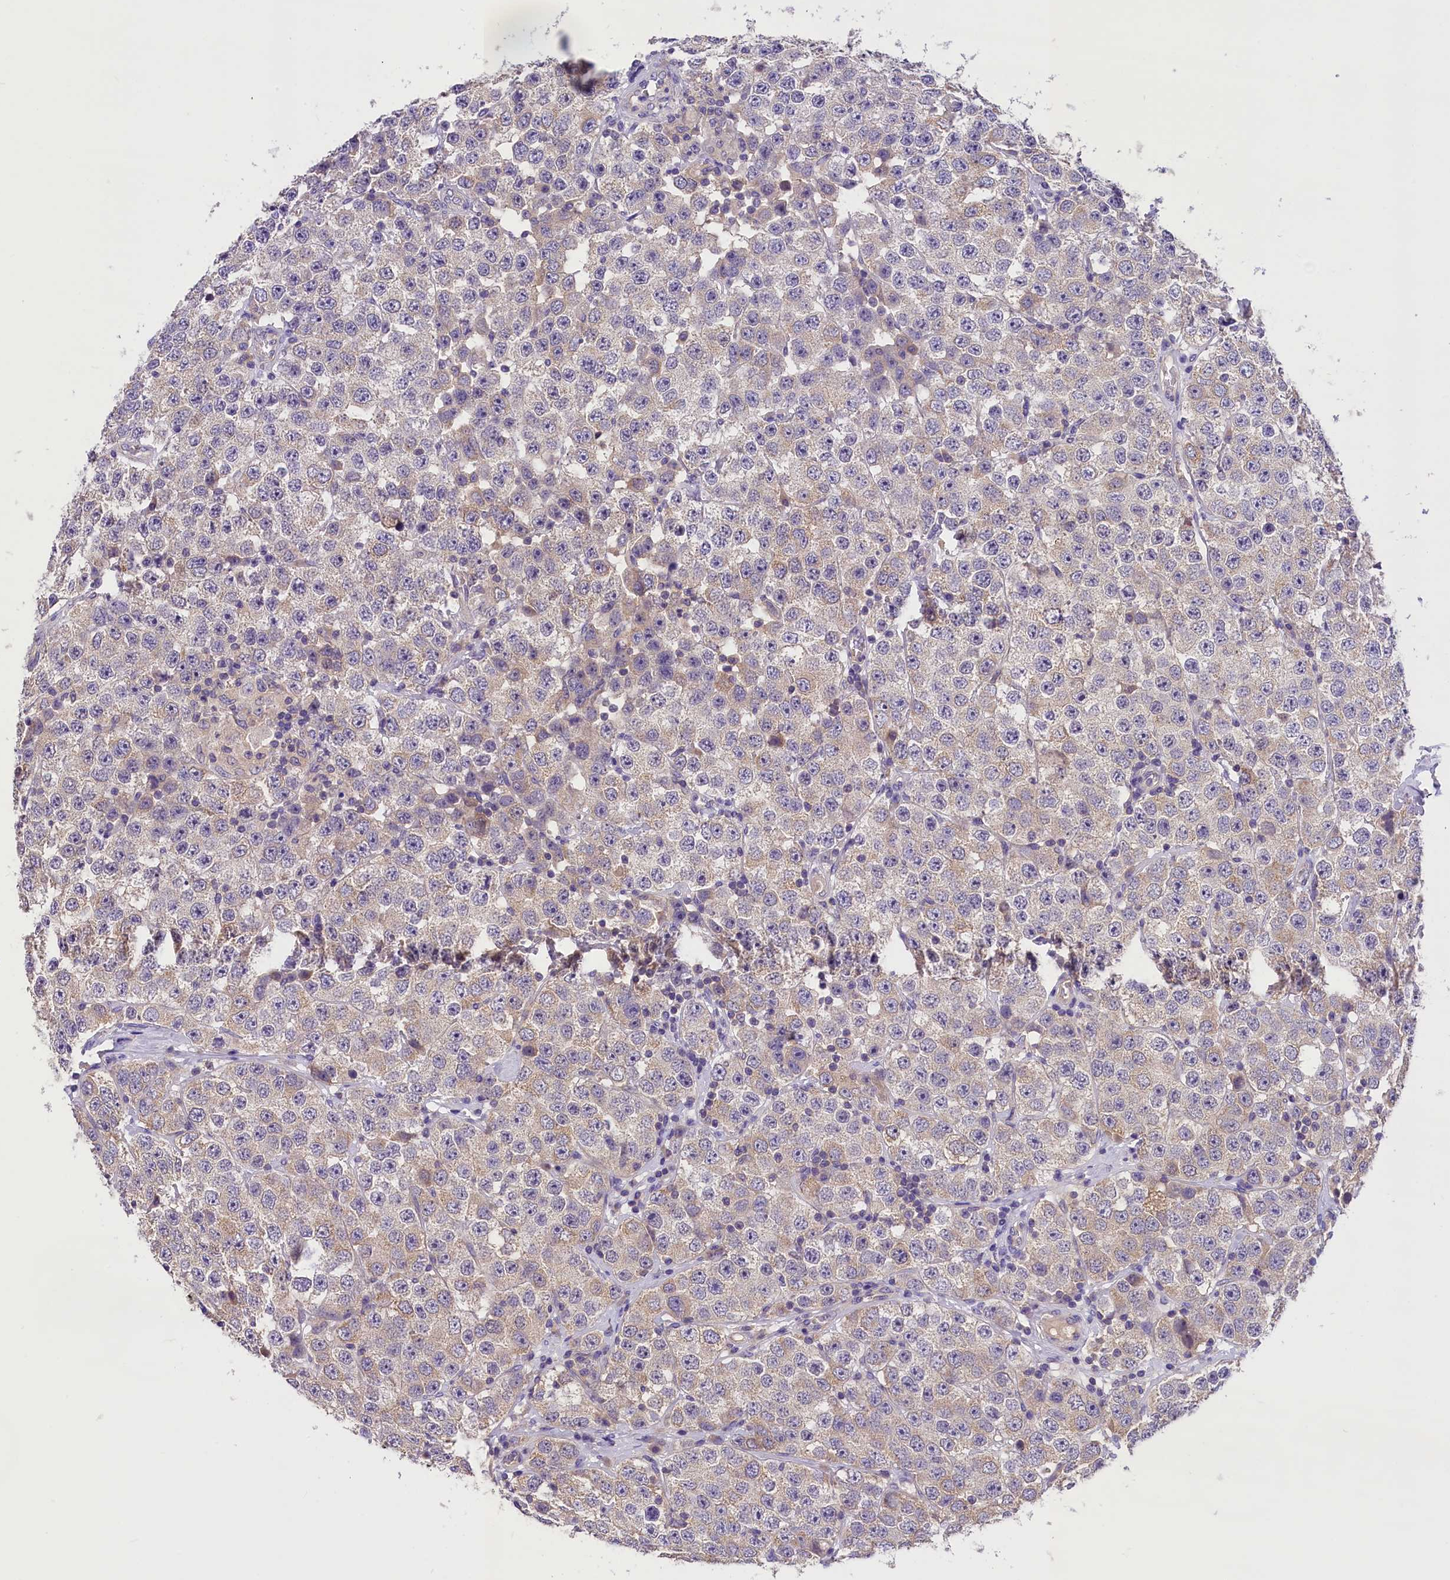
{"staining": {"intensity": "weak", "quantity": "<25%", "location": "cytoplasmic/membranous"}, "tissue": "testis cancer", "cell_type": "Tumor cells", "image_type": "cancer", "snomed": [{"axis": "morphology", "description": "Seminoma, NOS"}, {"axis": "topography", "description": "Testis"}], "caption": "This is an immunohistochemistry photomicrograph of testis seminoma. There is no staining in tumor cells.", "gene": "AP3B2", "patient": {"sex": "male", "age": 28}}